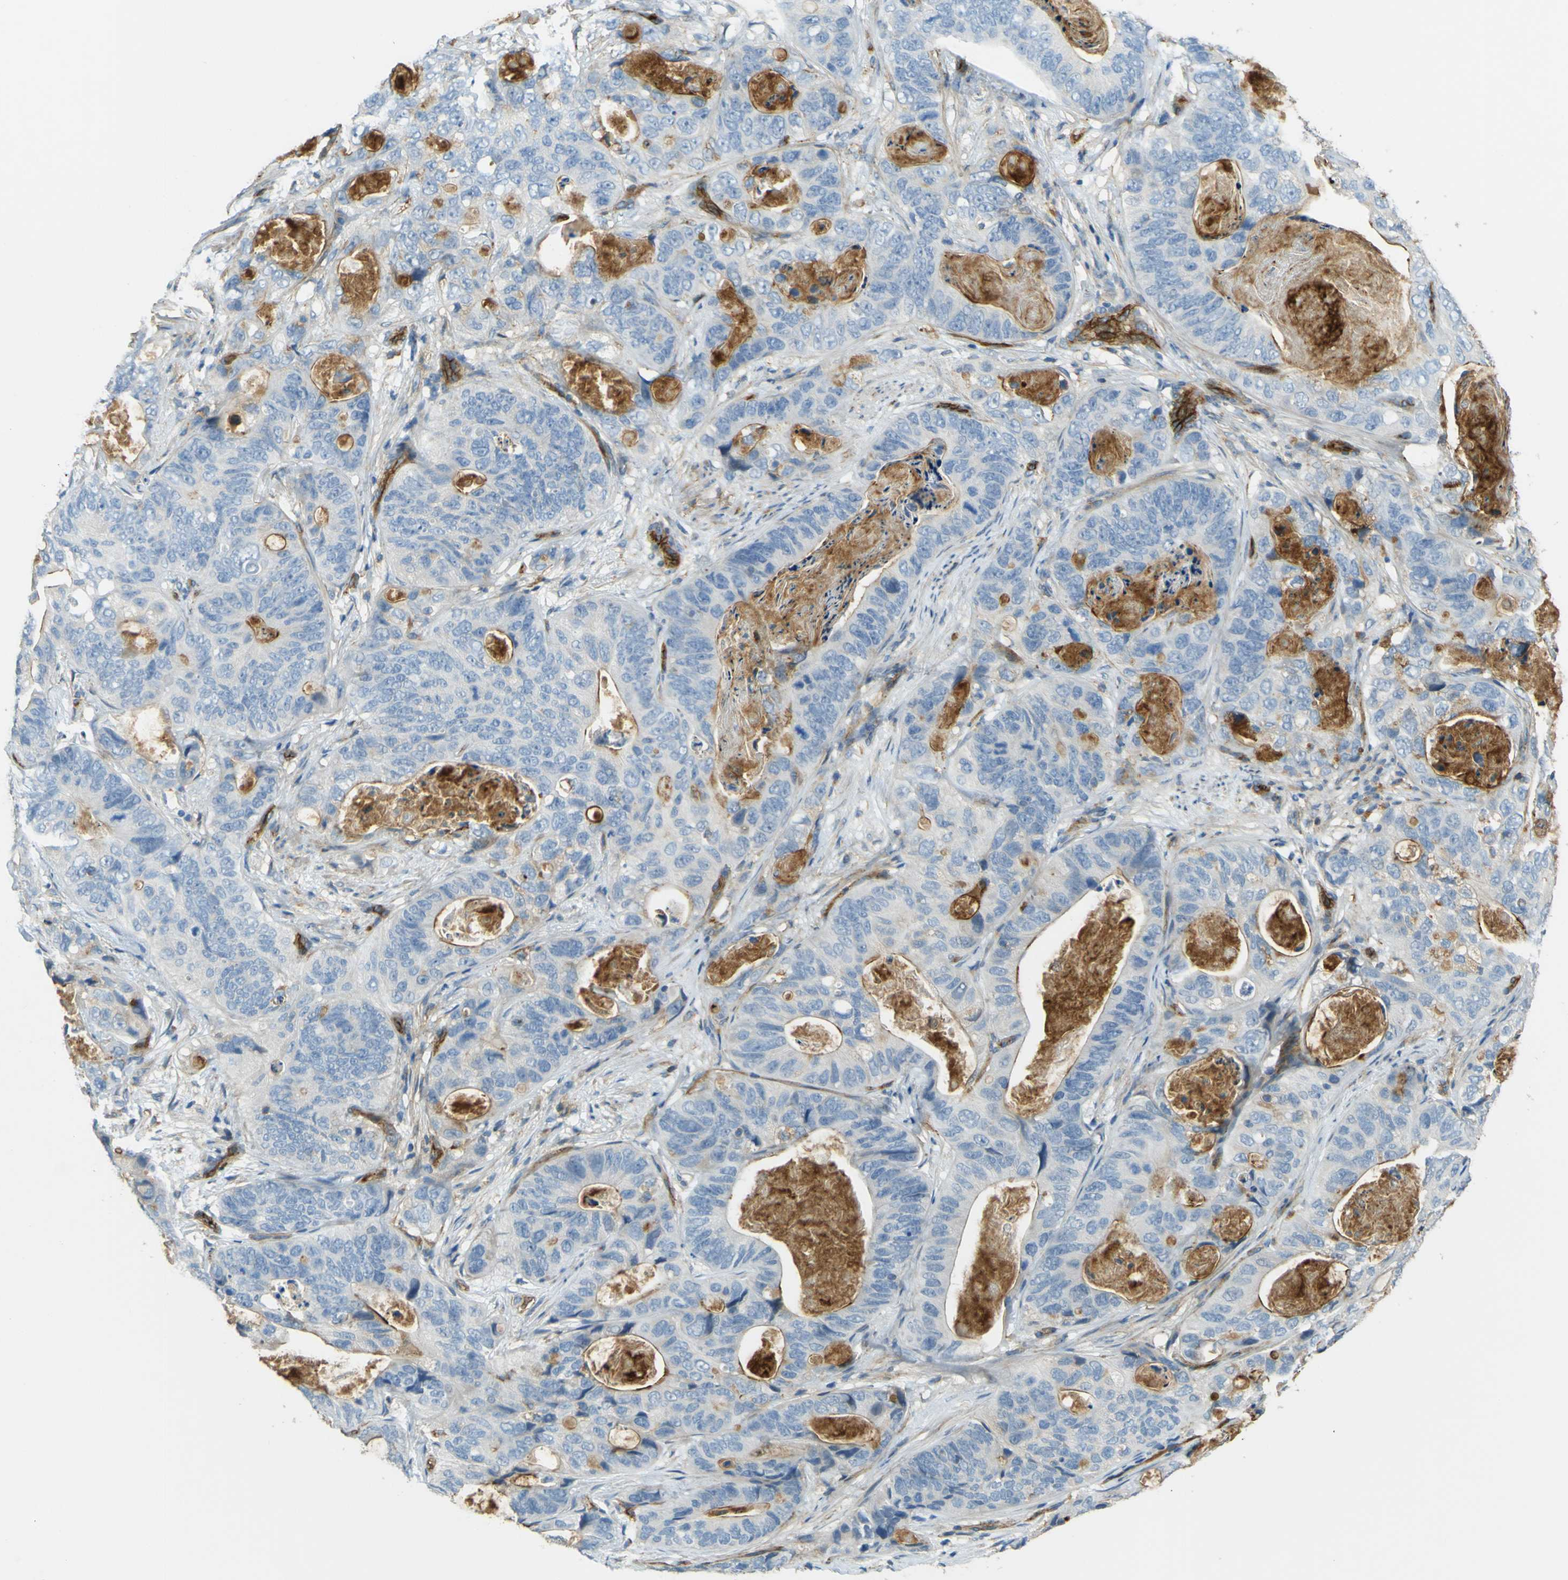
{"staining": {"intensity": "negative", "quantity": "none", "location": "none"}, "tissue": "stomach cancer", "cell_type": "Tumor cells", "image_type": "cancer", "snomed": [{"axis": "morphology", "description": "Adenocarcinoma, NOS"}, {"axis": "topography", "description": "Stomach"}], "caption": "The histopathology image displays no significant staining in tumor cells of stomach cancer.", "gene": "PLXDC1", "patient": {"sex": "female", "age": 89}}